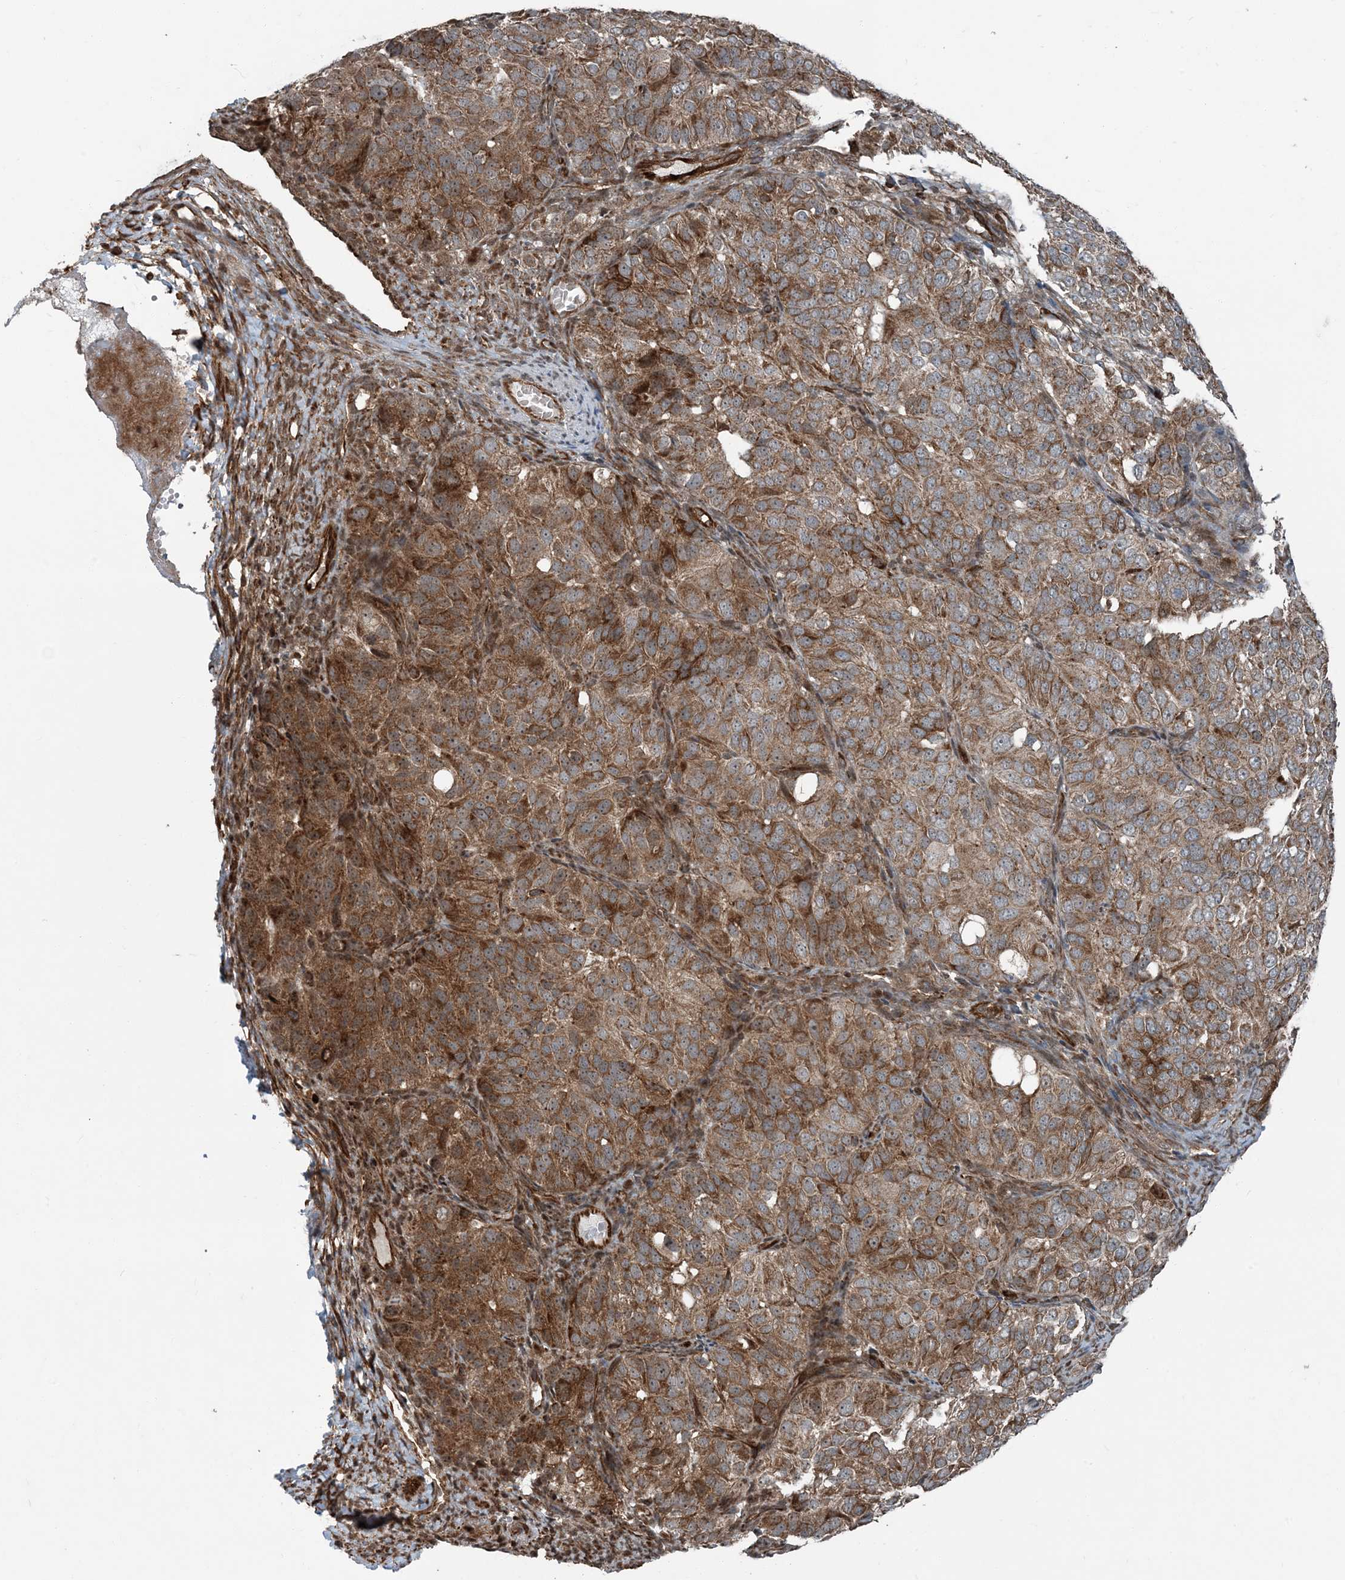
{"staining": {"intensity": "moderate", "quantity": ">75%", "location": "cytoplasmic/membranous"}, "tissue": "ovarian cancer", "cell_type": "Tumor cells", "image_type": "cancer", "snomed": [{"axis": "morphology", "description": "Carcinoma, endometroid"}, {"axis": "topography", "description": "Ovary"}], "caption": "DAB (3,3'-diaminobenzidine) immunohistochemical staining of endometroid carcinoma (ovarian) demonstrates moderate cytoplasmic/membranous protein expression in about >75% of tumor cells. (DAB (3,3'-diaminobenzidine) IHC, brown staining for protein, blue staining for nuclei).", "gene": "EDEM2", "patient": {"sex": "female", "age": 51}}